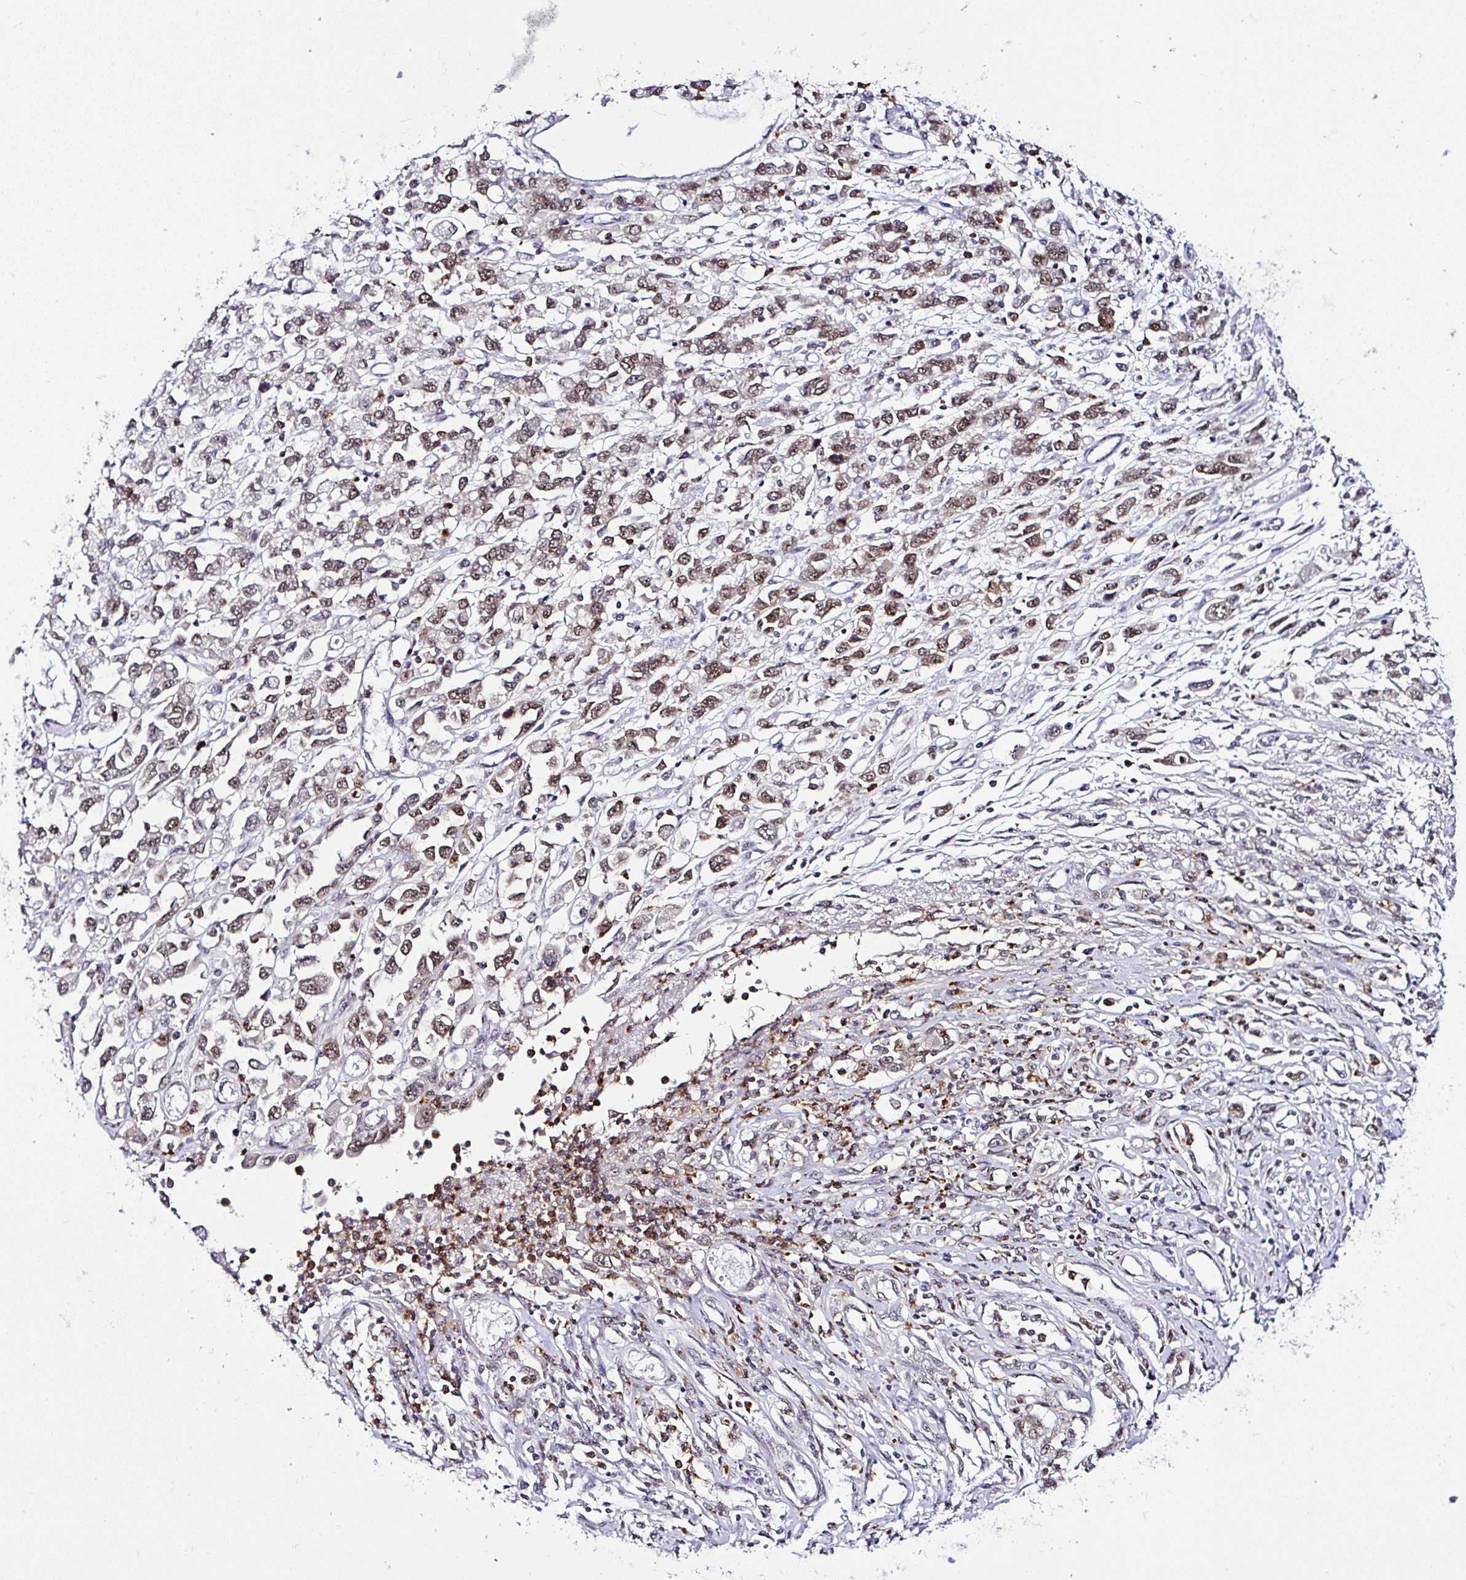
{"staining": {"intensity": "moderate", "quantity": ">75%", "location": "nuclear"}, "tissue": "stomach cancer", "cell_type": "Tumor cells", "image_type": "cancer", "snomed": [{"axis": "morphology", "description": "Adenocarcinoma, NOS"}, {"axis": "topography", "description": "Stomach"}], "caption": "DAB (3,3'-diaminobenzidine) immunohistochemical staining of stomach cancer (adenocarcinoma) demonstrates moderate nuclear protein positivity in approximately >75% of tumor cells.", "gene": "PTPN2", "patient": {"sex": "female", "age": 76}}